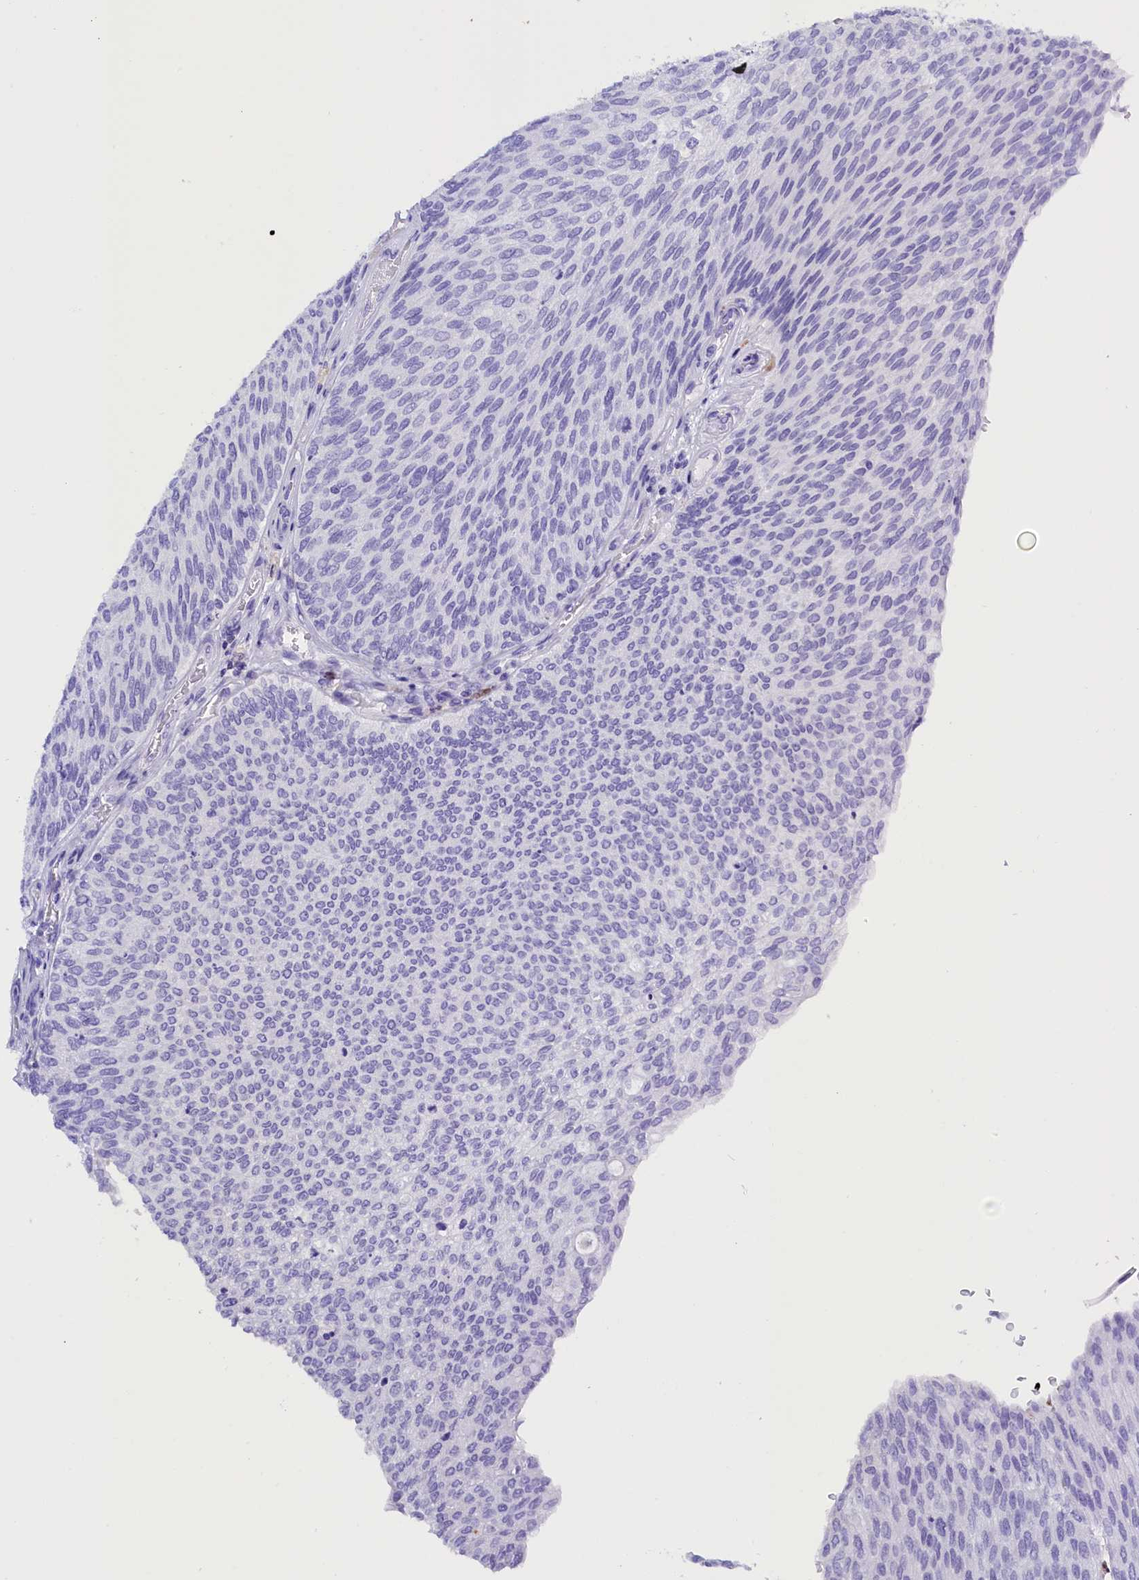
{"staining": {"intensity": "negative", "quantity": "none", "location": "none"}, "tissue": "urothelial cancer", "cell_type": "Tumor cells", "image_type": "cancer", "snomed": [{"axis": "morphology", "description": "Urothelial carcinoma, High grade"}, {"axis": "topography", "description": "Urinary bladder"}], "caption": "Protein analysis of urothelial cancer demonstrates no significant expression in tumor cells. The staining is performed using DAB (3,3'-diaminobenzidine) brown chromogen with nuclei counter-stained in using hematoxylin.", "gene": "CLC", "patient": {"sex": "female", "age": 79}}